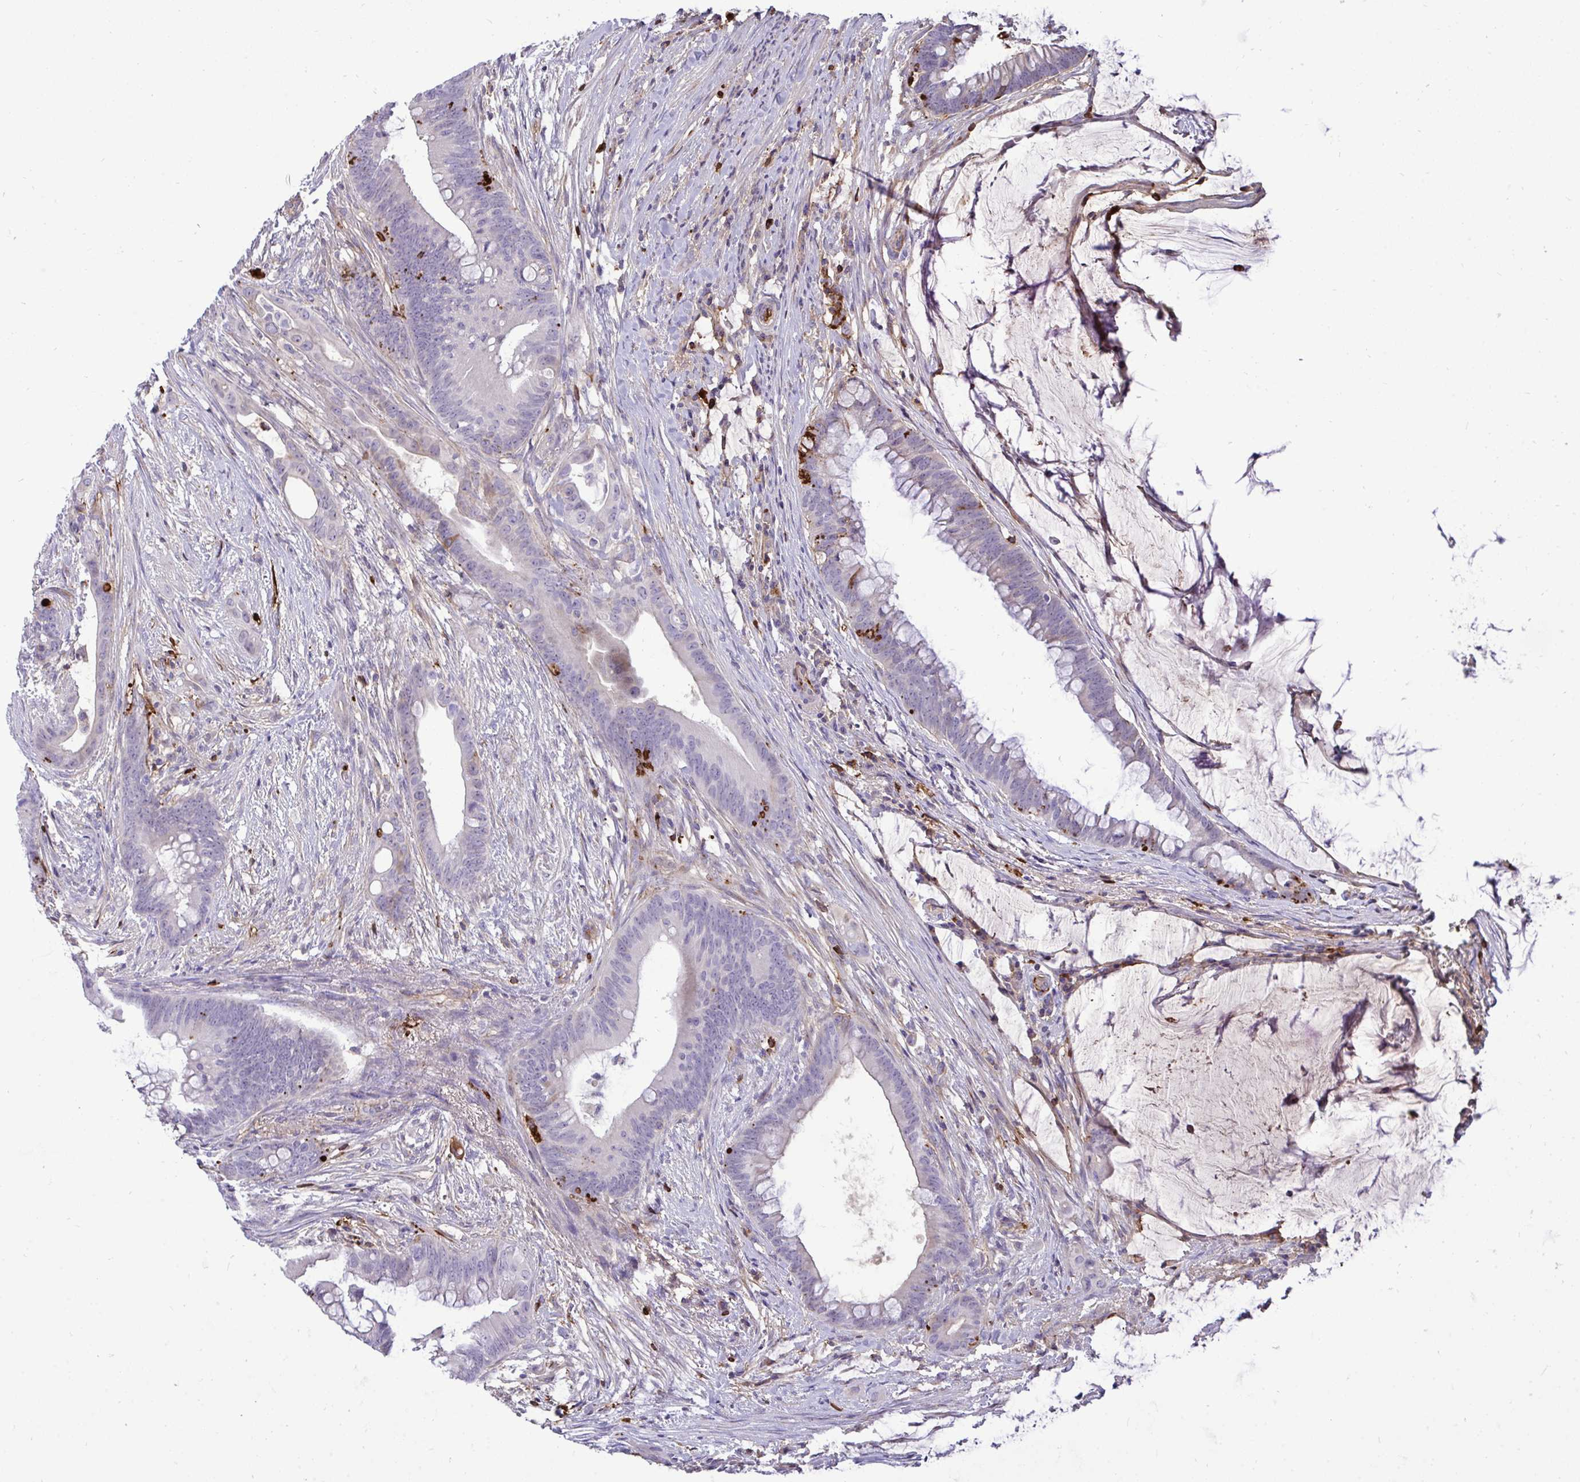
{"staining": {"intensity": "strong", "quantity": "<25%", "location": "cytoplasmic/membranous"}, "tissue": "colorectal cancer", "cell_type": "Tumor cells", "image_type": "cancer", "snomed": [{"axis": "morphology", "description": "Adenocarcinoma, NOS"}, {"axis": "topography", "description": "Colon"}], "caption": "A medium amount of strong cytoplasmic/membranous positivity is seen in about <25% of tumor cells in colorectal adenocarcinoma tissue.", "gene": "F2", "patient": {"sex": "male", "age": 62}}